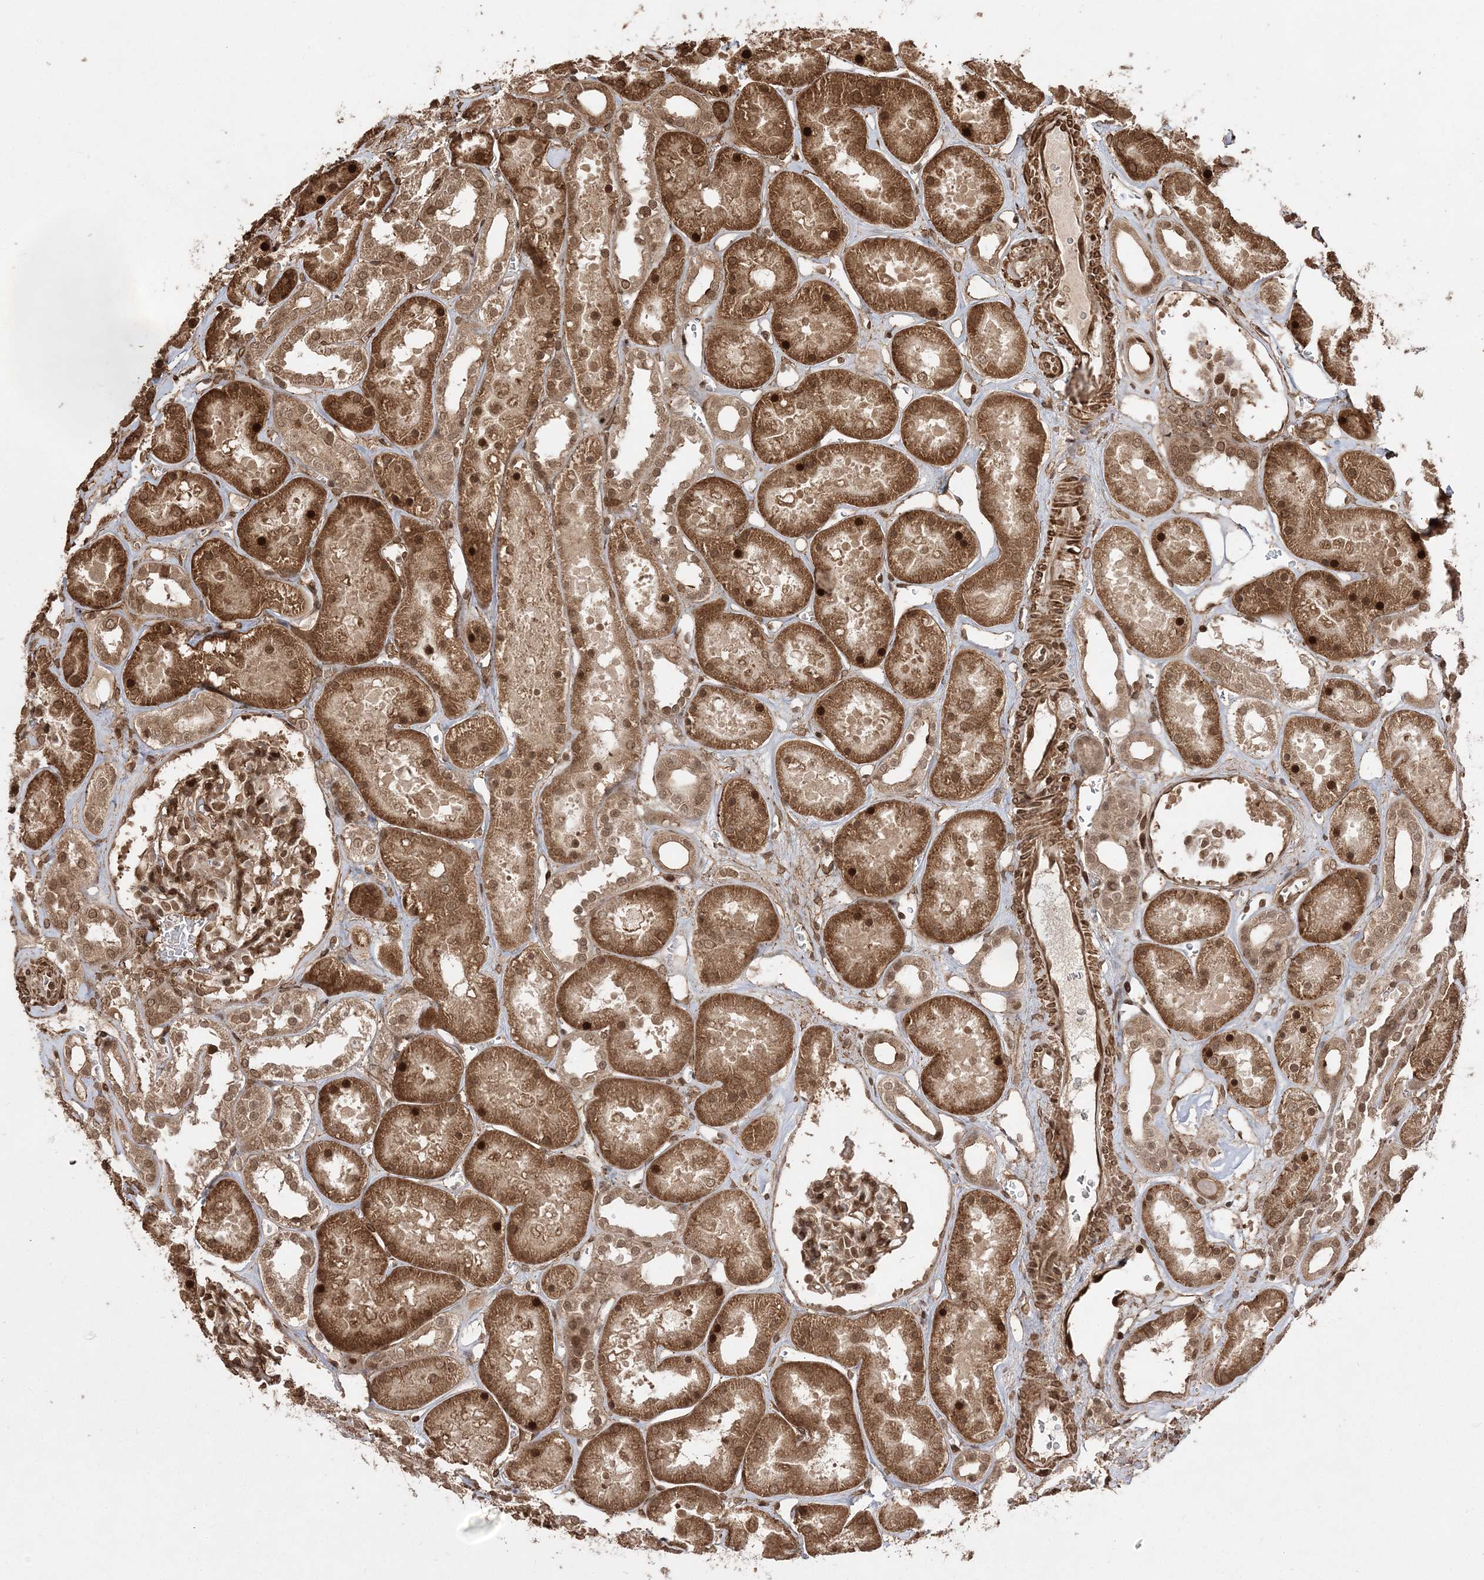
{"staining": {"intensity": "moderate", "quantity": ">75%", "location": "cytoplasmic/membranous,nuclear"}, "tissue": "kidney", "cell_type": "Cells in glomeruli", "image_type": "normal", "snomed": [{"axis": "morphology", "description": "Normal tissue, NOS"}, {"axis": "topography", "description": "Kidney"}], "caption": "Protein expression analysis of benign human kidney reveals moderate cytoplasmic/membranous,nuclear positivity in approximately >75% of cells in glomeruli.", "gene": "ETAA1", "patient": {"sex": "female", "age": 41}}